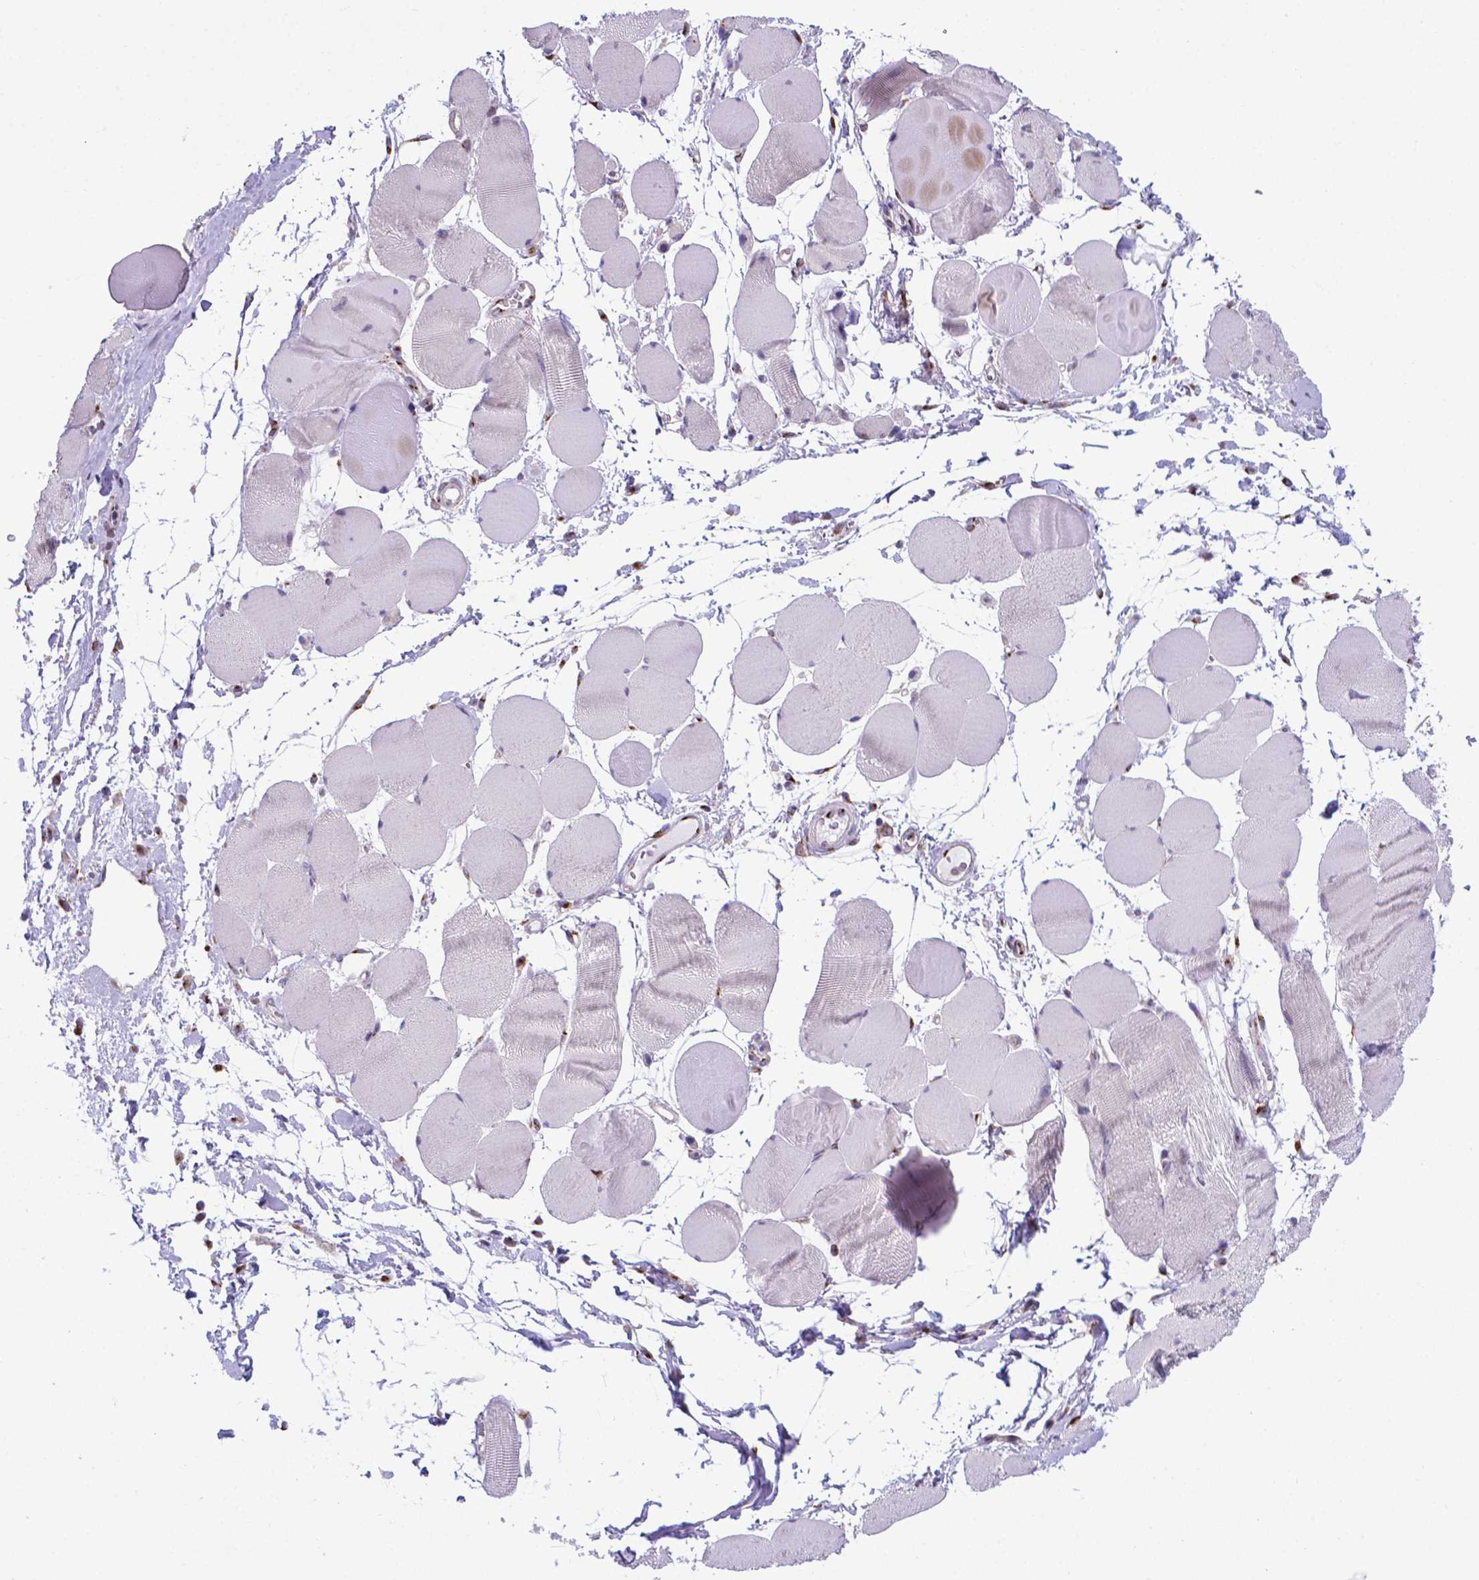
{"staining": {"intensity": "moderate", "quantity": "<25%", "location": "cytoplasmic/membranous"}, "tissue": "skeletal muscle", "cell_type": "Myocytes", "image_type": "normal", "snomed": [{"axis": "morphology", "description": "Normal tissue, NOS"}, {"axis": "topography", "description": "Skeletal muscle"}], "caption": "Brown immunohistochemical staining in unremarkable human skeletal muscle displays moderate cytoplasmic/membranous positivity in approximately <25% of myocytes. The protein of interest is shown in brown color, while the nuclei are stained blue.", "gene": "MRPL10", "patient": {"sex": "female", "age": 75}}